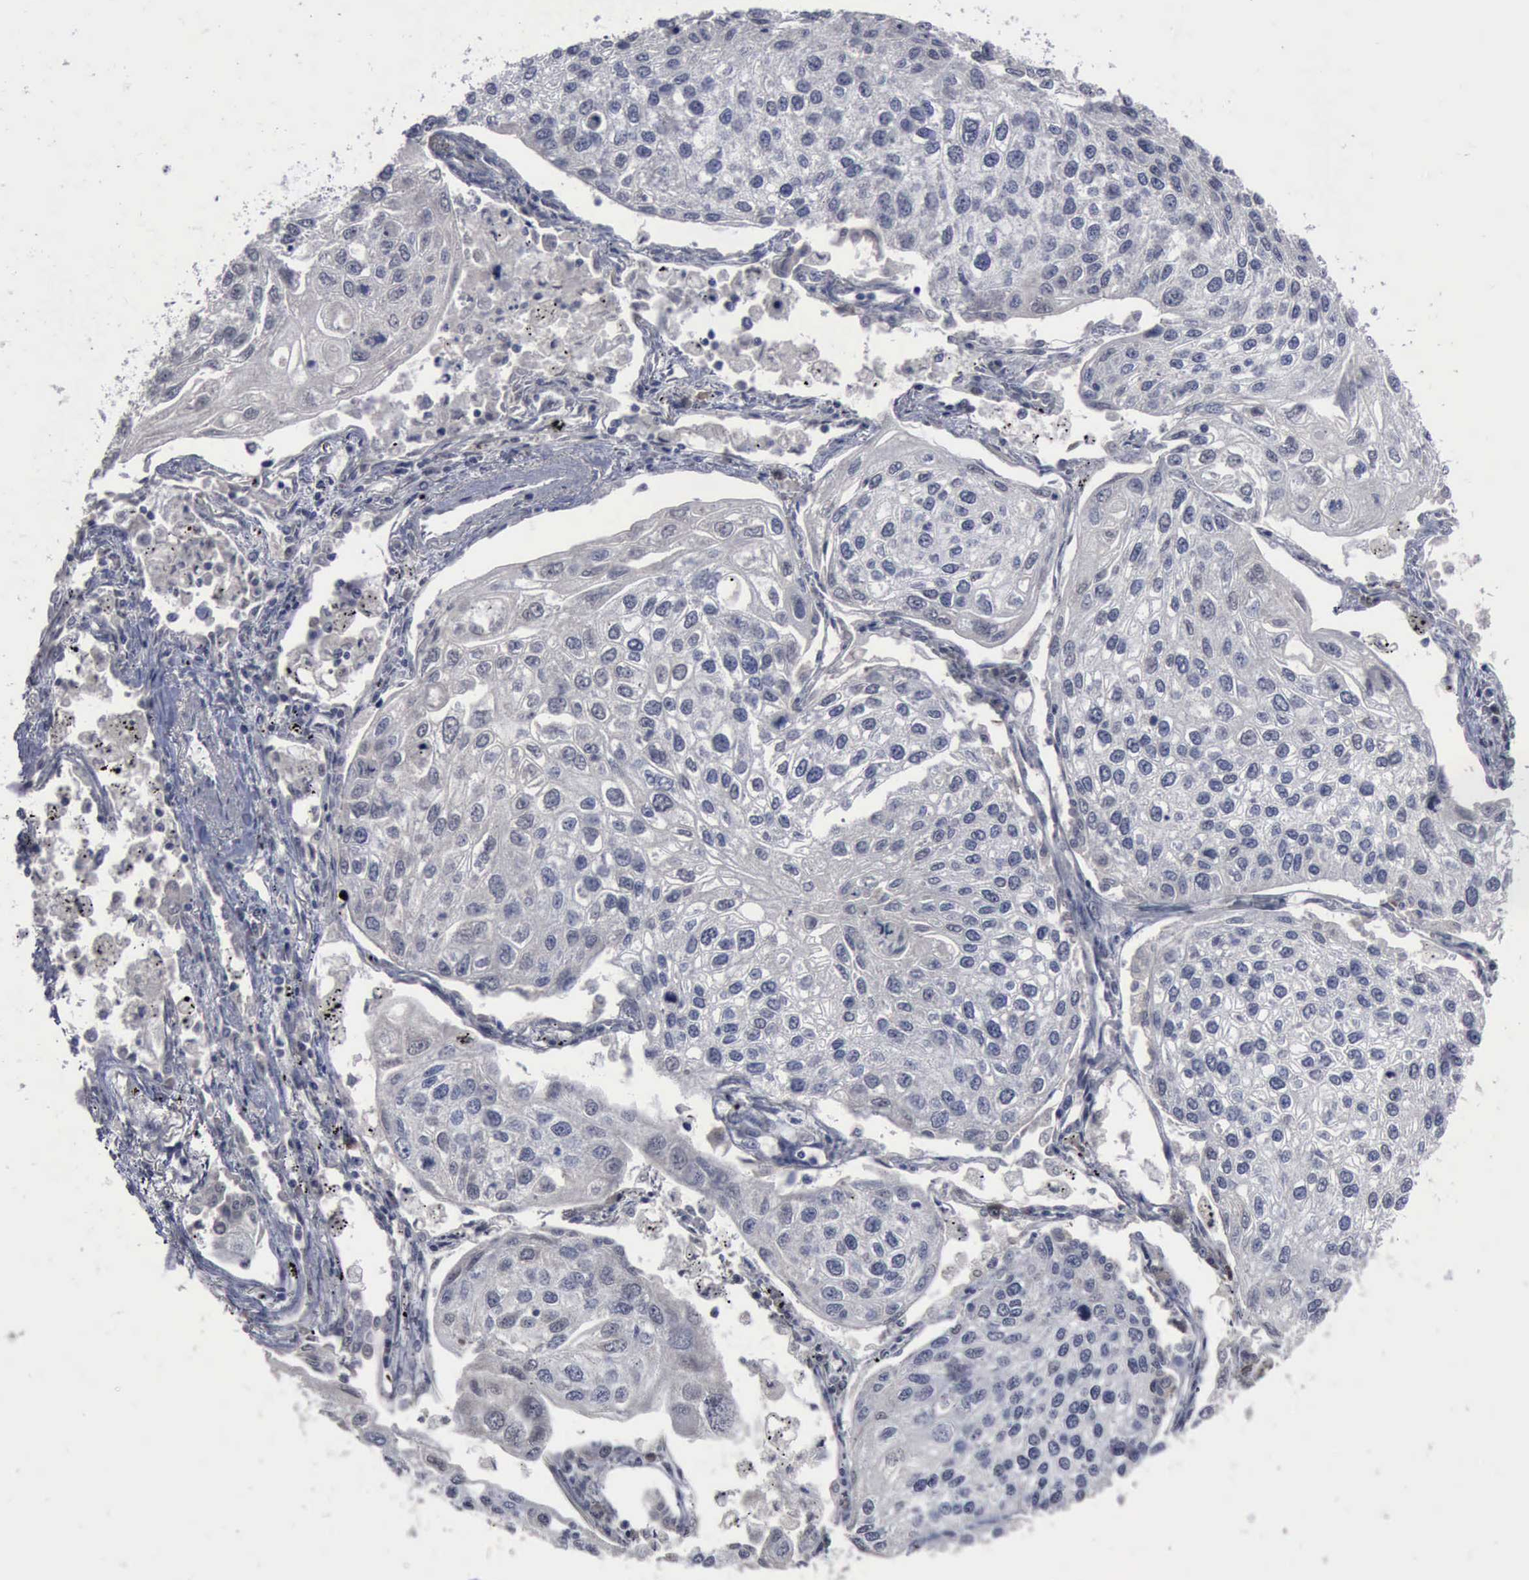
{"staining": {"intensity": "negative", "quantity": "none", "location": "none"}, "tissue": "lung cancer", "cell_type": "Tumor cells", "image_type": "cancer", "snomed": [{"axis": "morphology", "description": "Squamous cell carcinoma, NOS"}, {"axis": "topography", "description": "Lung"}], "caption": "The immunohistochemistry (IHC) micrograph has no significant expression in tumor cells of lung cancer tissue.", "gene": "MYO18B", "patient": {"sex": "male", "age": 75}}